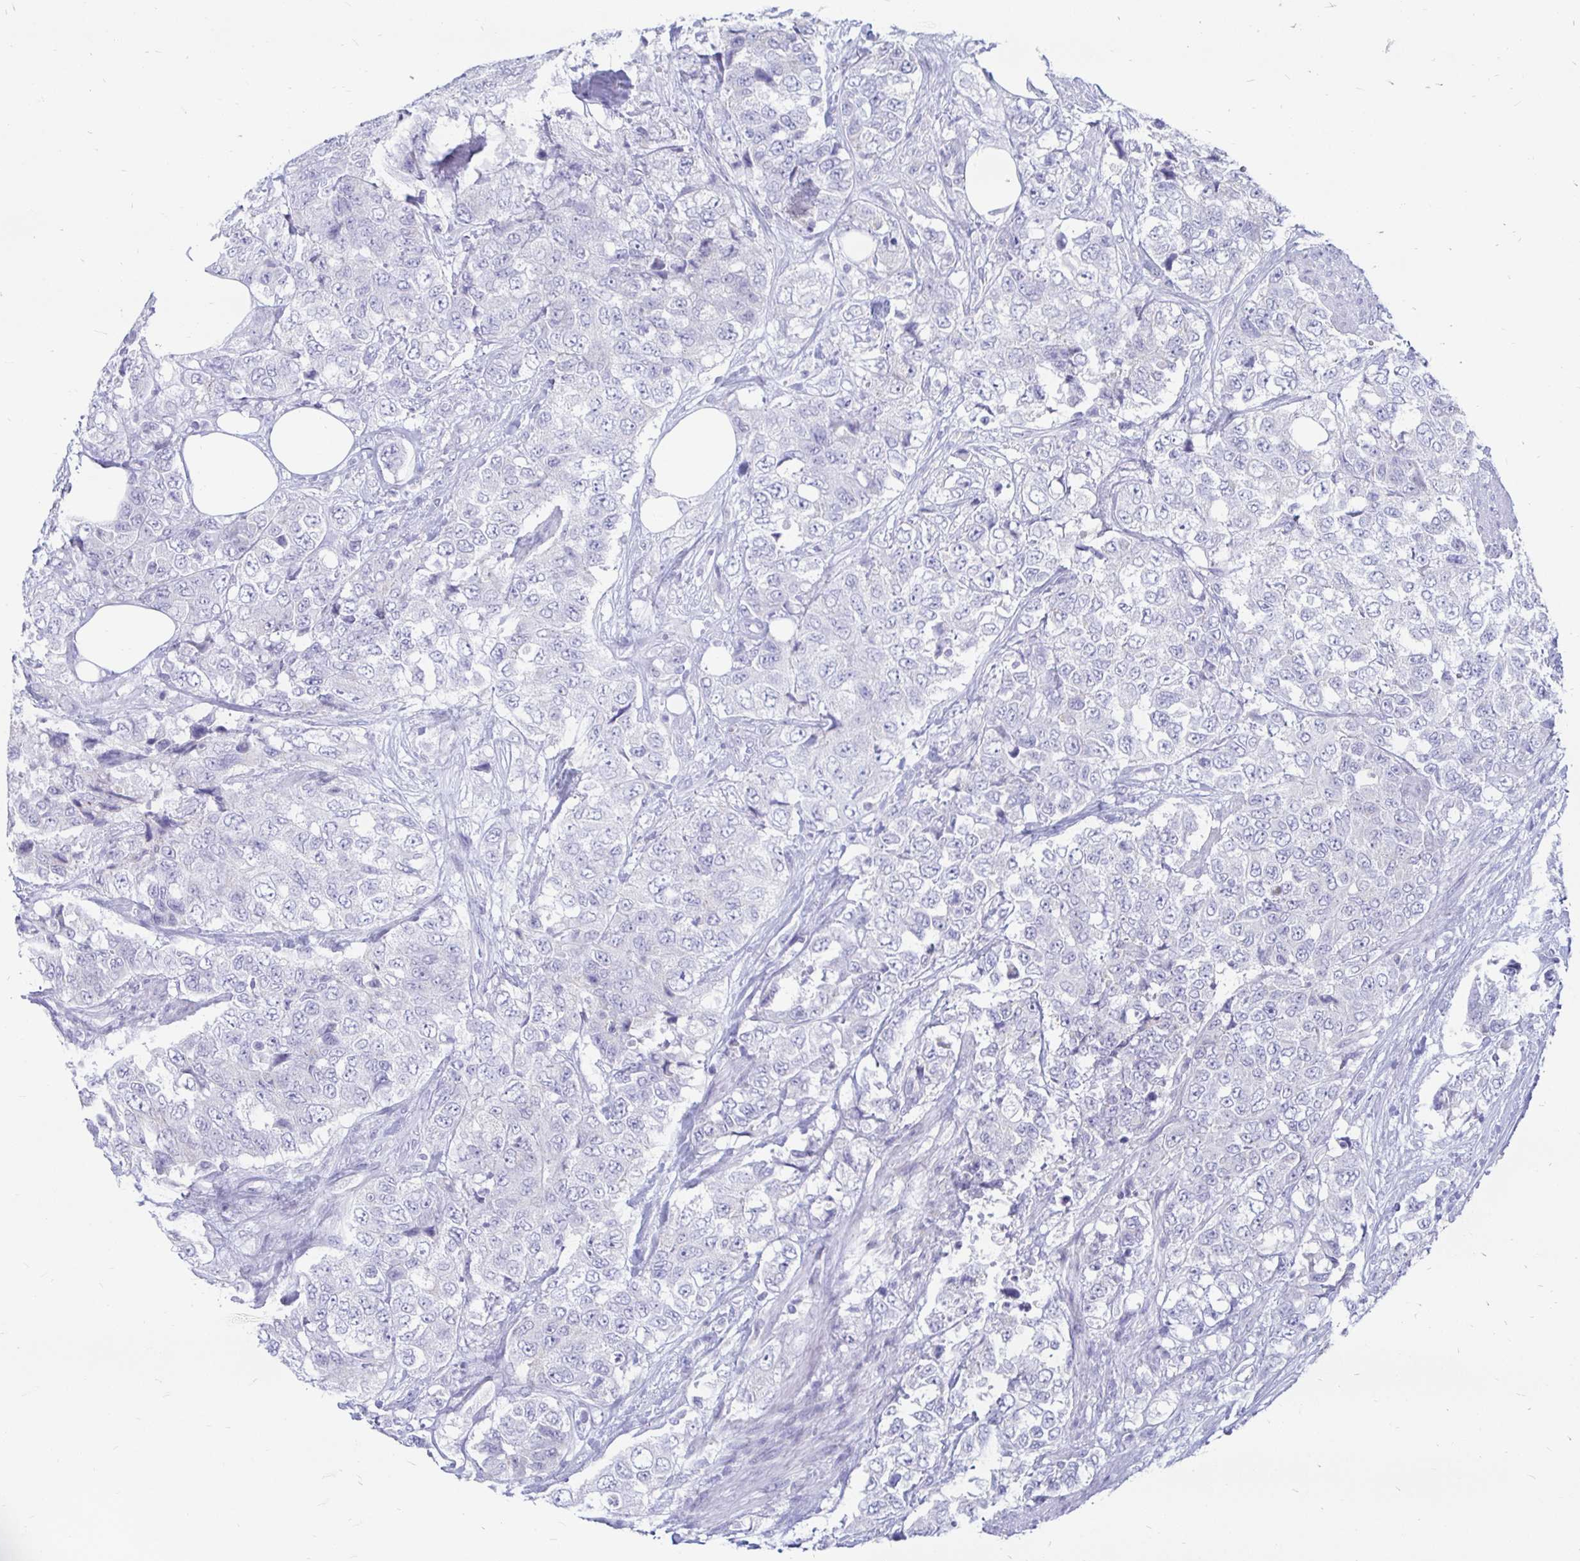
{"staining": {"intensity": "negative", "quantity": "none", "location": "none"}, "tissue": "urothelial cancer", "cell_type": "Tumor cells", "image_type": "cancer", "snomed": [{"axis": "morphology", "description": "Urothelial carcinoma, High grade"}, {"axis": "topography", "description": "Urinary bladder"}], "caption": "Tumor cells are negative for brown protein staining in urothelial cancer.", "gene": "PEG10", "patient": {"sex": "female", "age": 78}}